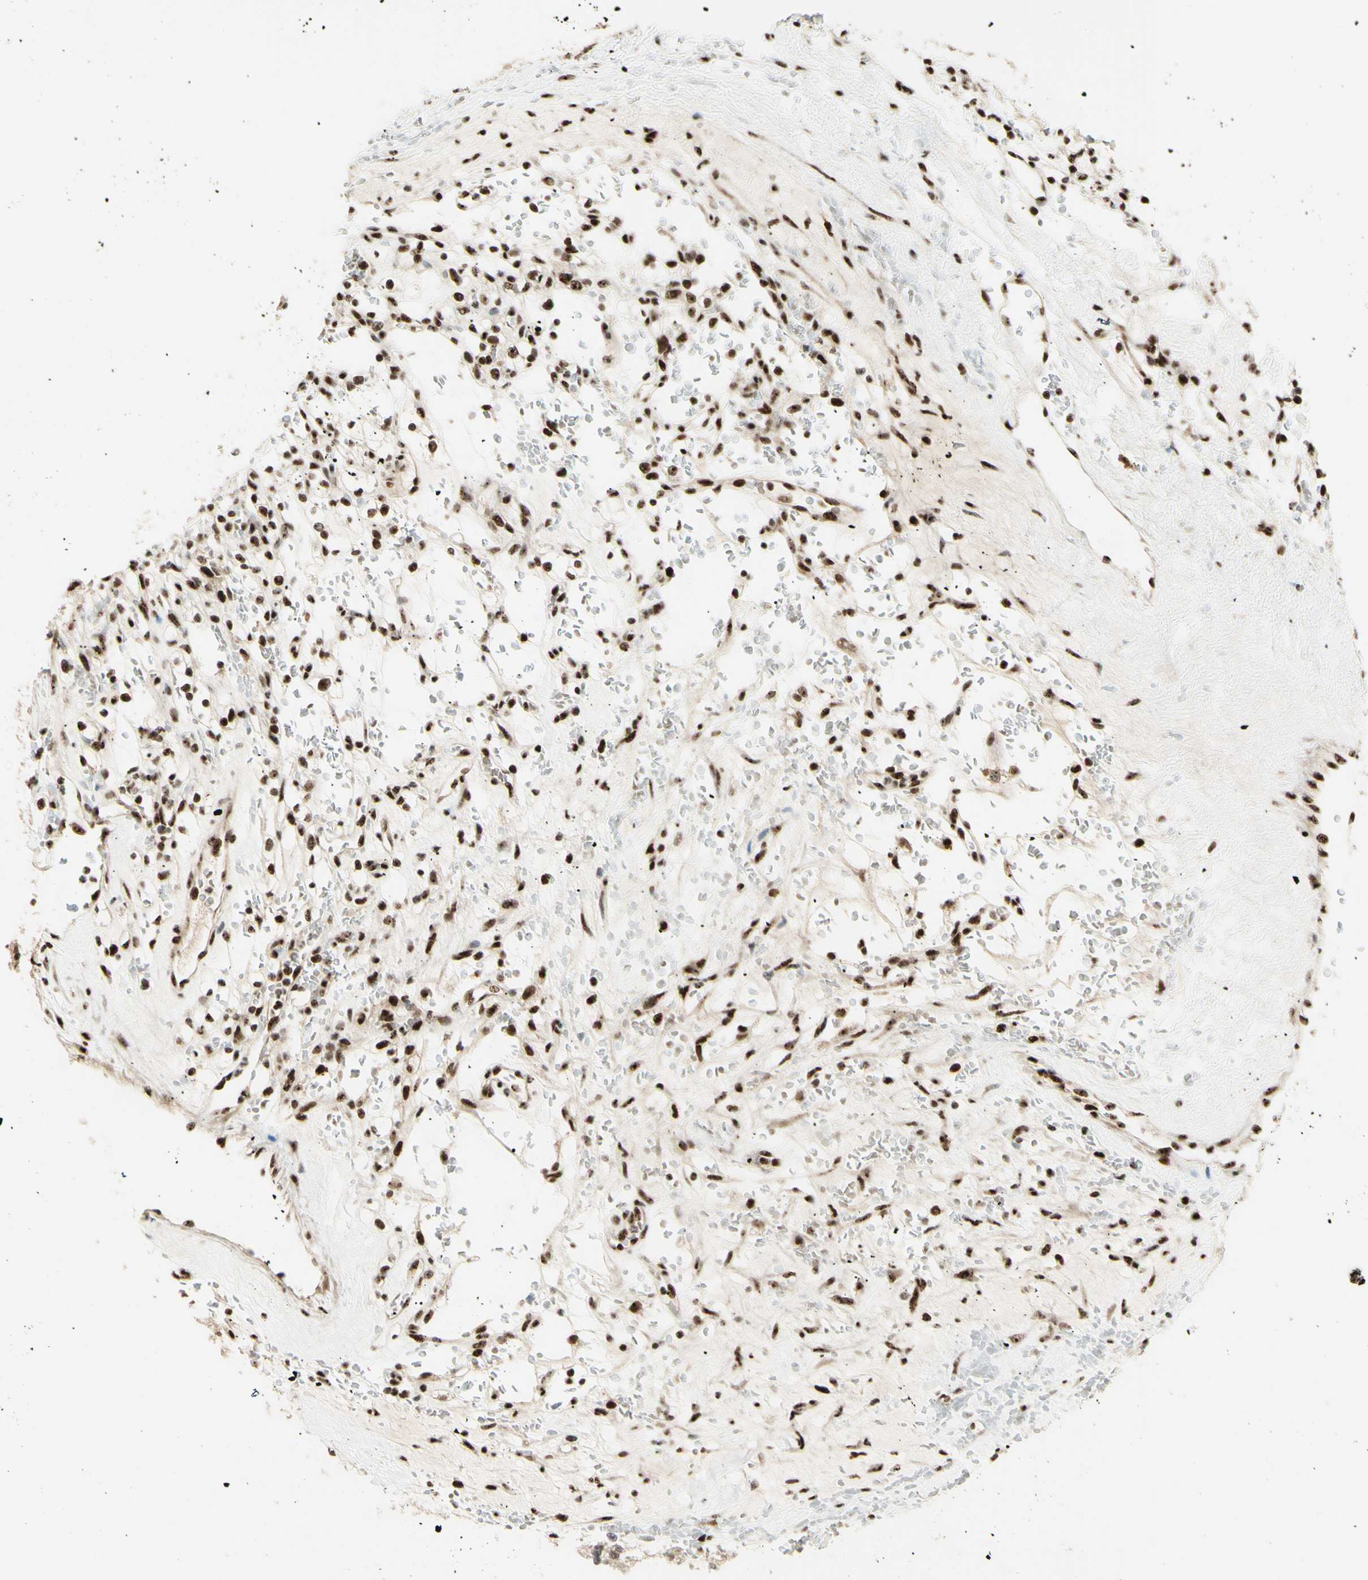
{"staining": {"intensity": "strong", "quantity": ">75%", "location": "nuclear"}, "tissue": "renal cancer", "cell_type": "Tumor cells", "image_type": "cancer", "snomed": [{"axis": "morphology", "description": "Normal tissue, NOS"}, {"axis": "morphology", "description": "Adenocarcinoma, NOS"}, {"axis": "topography", "description": "Kidney"}], "caption": "Human adenocarcinoma (renal) stained with a brown dye displays strong nuclear positive expression in approximately >75% of tumor cells.", "gene": "DHX9", "patient": {"sex": "female", "age": 72}}